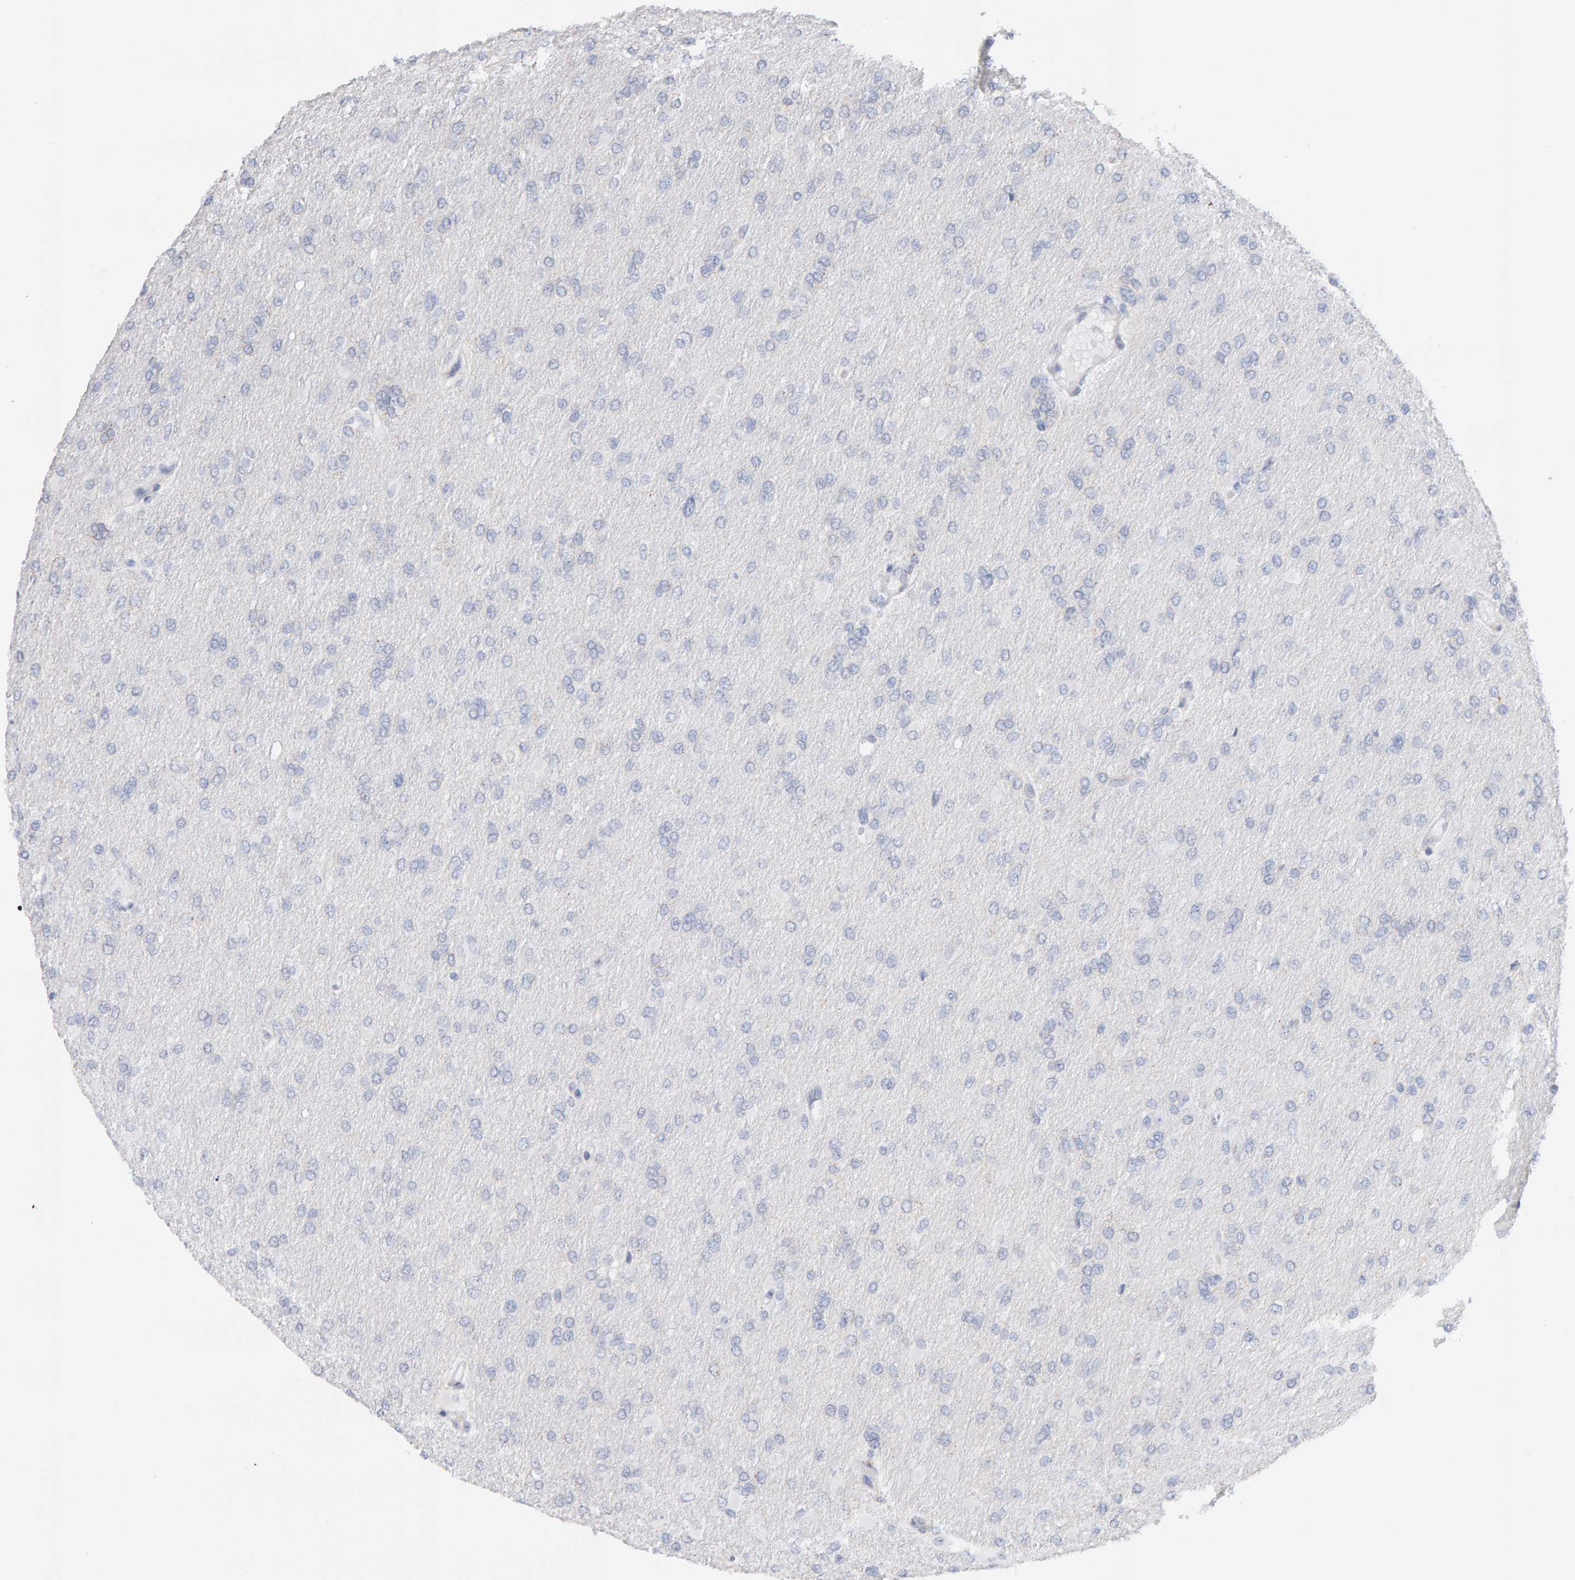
{"staining": {"intensity": "negative", "quantity": "none", "location": "none"}, "tissue": "glioma", "cell_type": "Tumor cells", "image_type": "cancer", "snomed": [{"axis": "morphology", "description": "Glioma, malignant, High grade"}, {"axis": "topography", "description": "Cerebral cortex"}], "caption": "Malignant high-grade glioma was stained to show a protein in brown. There is no significant staining in tumor cells.", "gene": "METRNL", "patient": {"sex": "female", "age": 36}}